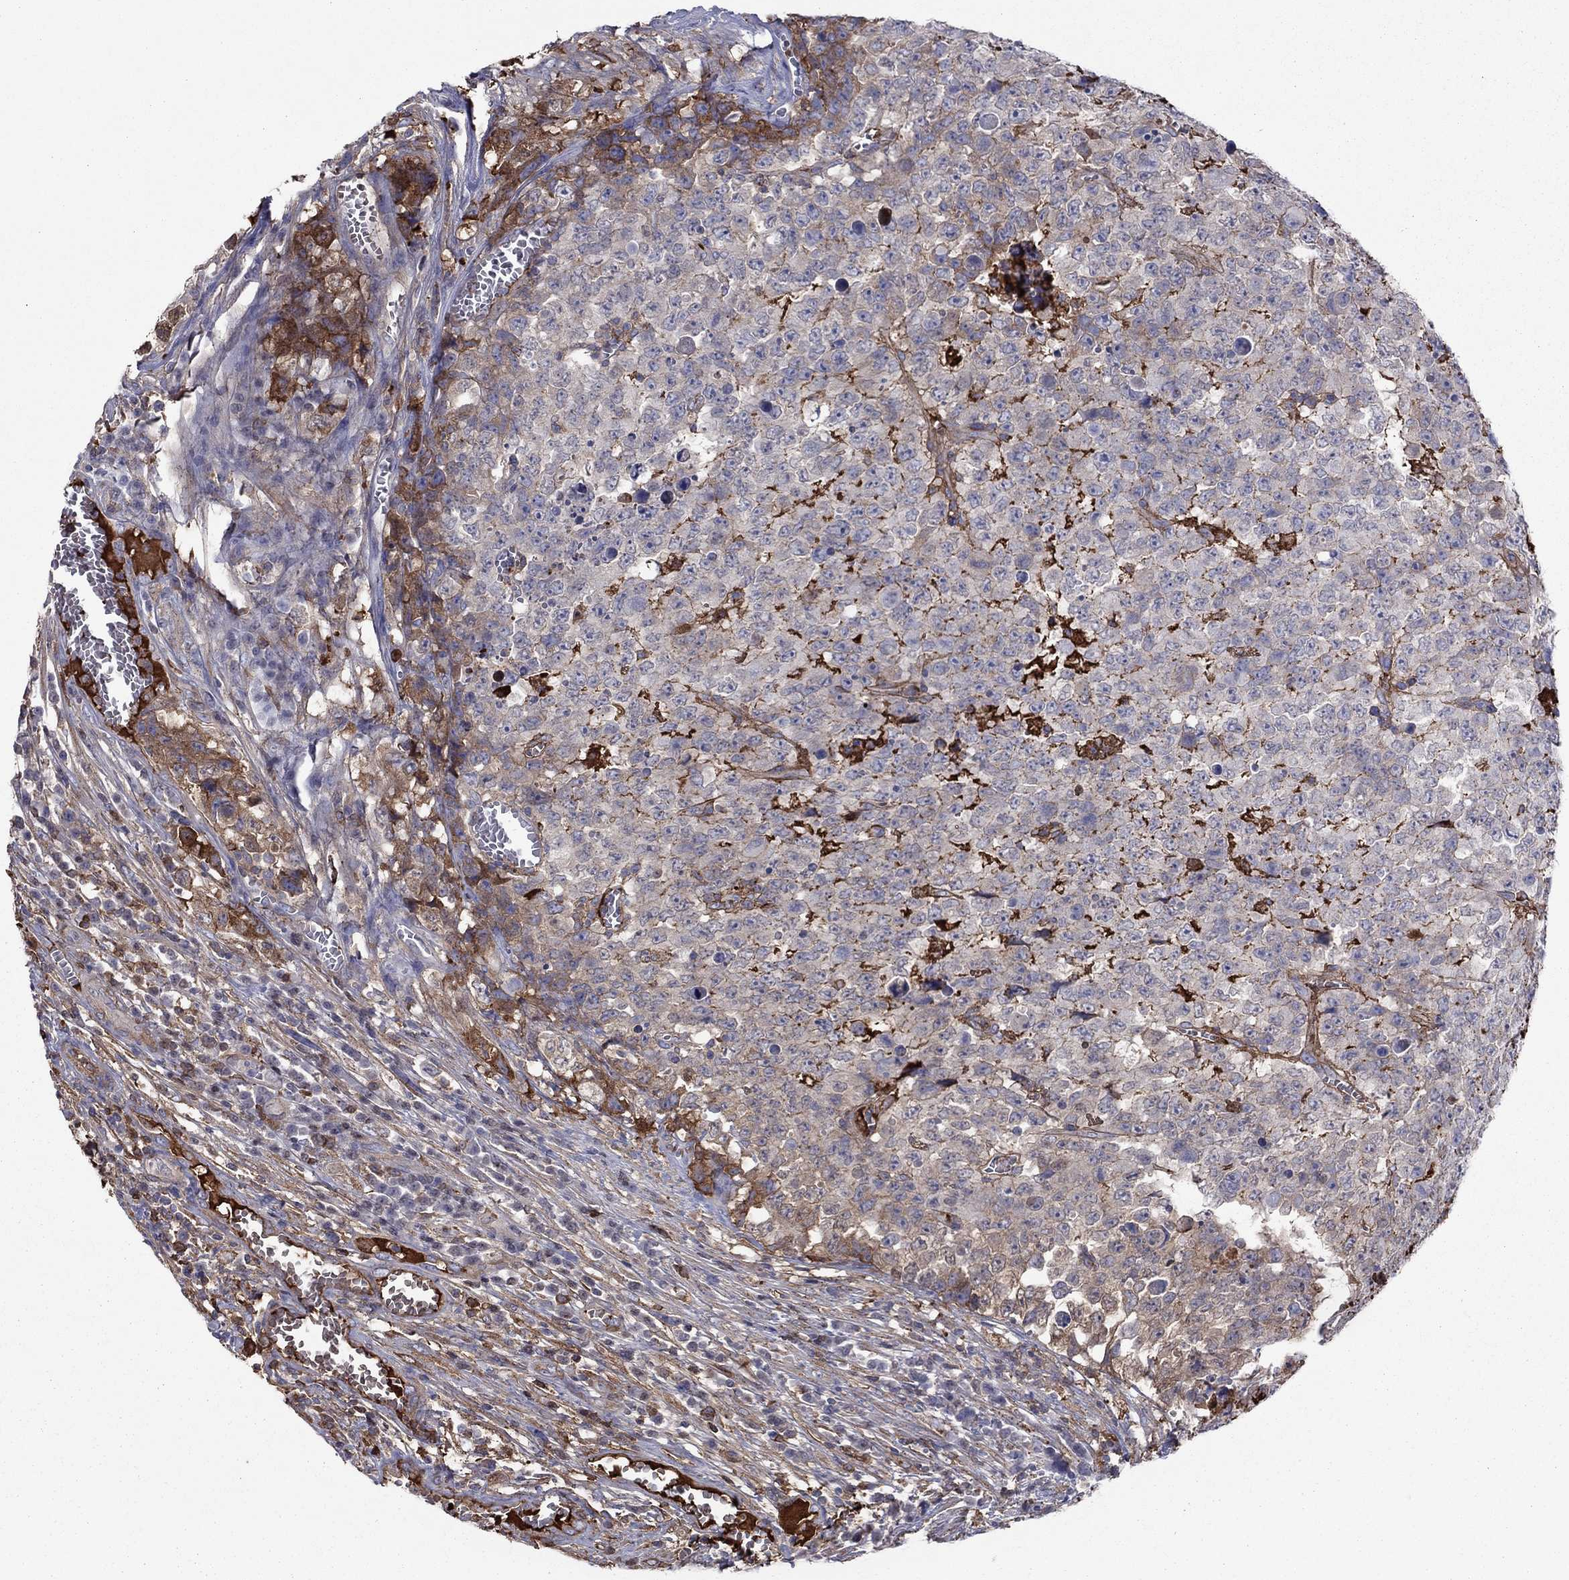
{"staining": {"intensity": "strong", "quantity": "25%-75%", "location": "cytoplasmic/membranous"}, "tissue": "testis cancer", "cell_type": "Tumor cells", "image_type": "cancer", "snomed": [{"axis": "morphology", "description": "Carcinoma, Embryonal, NOS"}, {"axis": "topography", "description": "Testis"}], "caption": "Immunohistochemical staining of testis cancer displays strong cytoplasmic/membranous protein staining in approximately 25%-75% of tumor cells.", "gene": "HPX", "patient": {"sex": "male", "age": 23}}